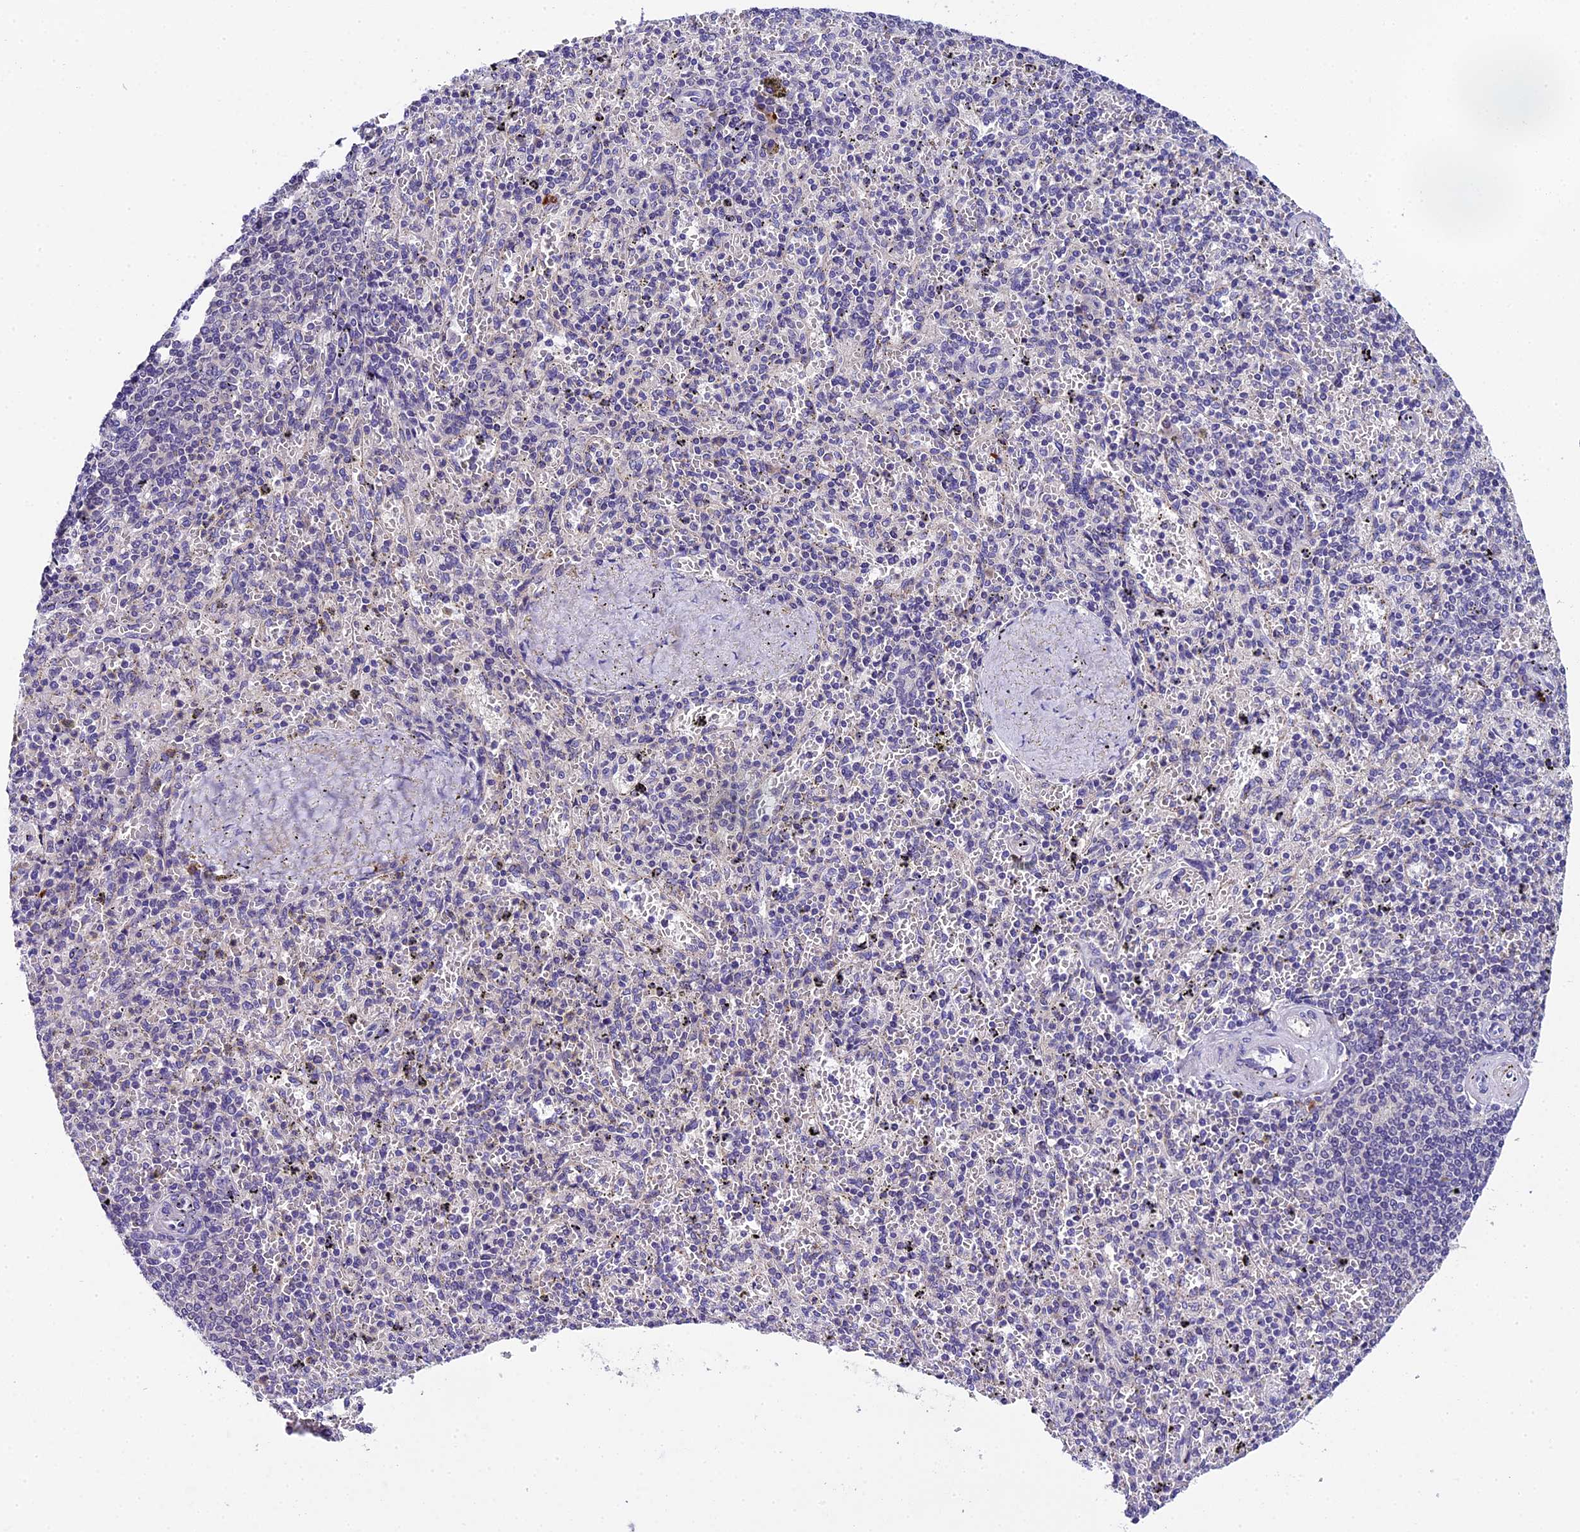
{"staining": {"intensity": "negative", "quantity": "none", "location": "none"}, "tissue": "spleen", "cell_type": "Cells in red pulp", "image_type": "normal", "snomed": [{"axis": "morphology", "description": "Normal tissue, NOS"}, {"axis": "topography", "description": "Spleen"}], "caption": "DAB (3,3'-diaminobenzidine) immunohistochemical staining of benign human spleen exhibits no significant expression in cells in red pulp. The staining is performed using DAB (3,3'-diaminobenzidine) brown chromogen with nuclei counter-stained in using hematoxylin.", "gene": "ENKD1", "patient": {"sex": "male", "age": 82}}